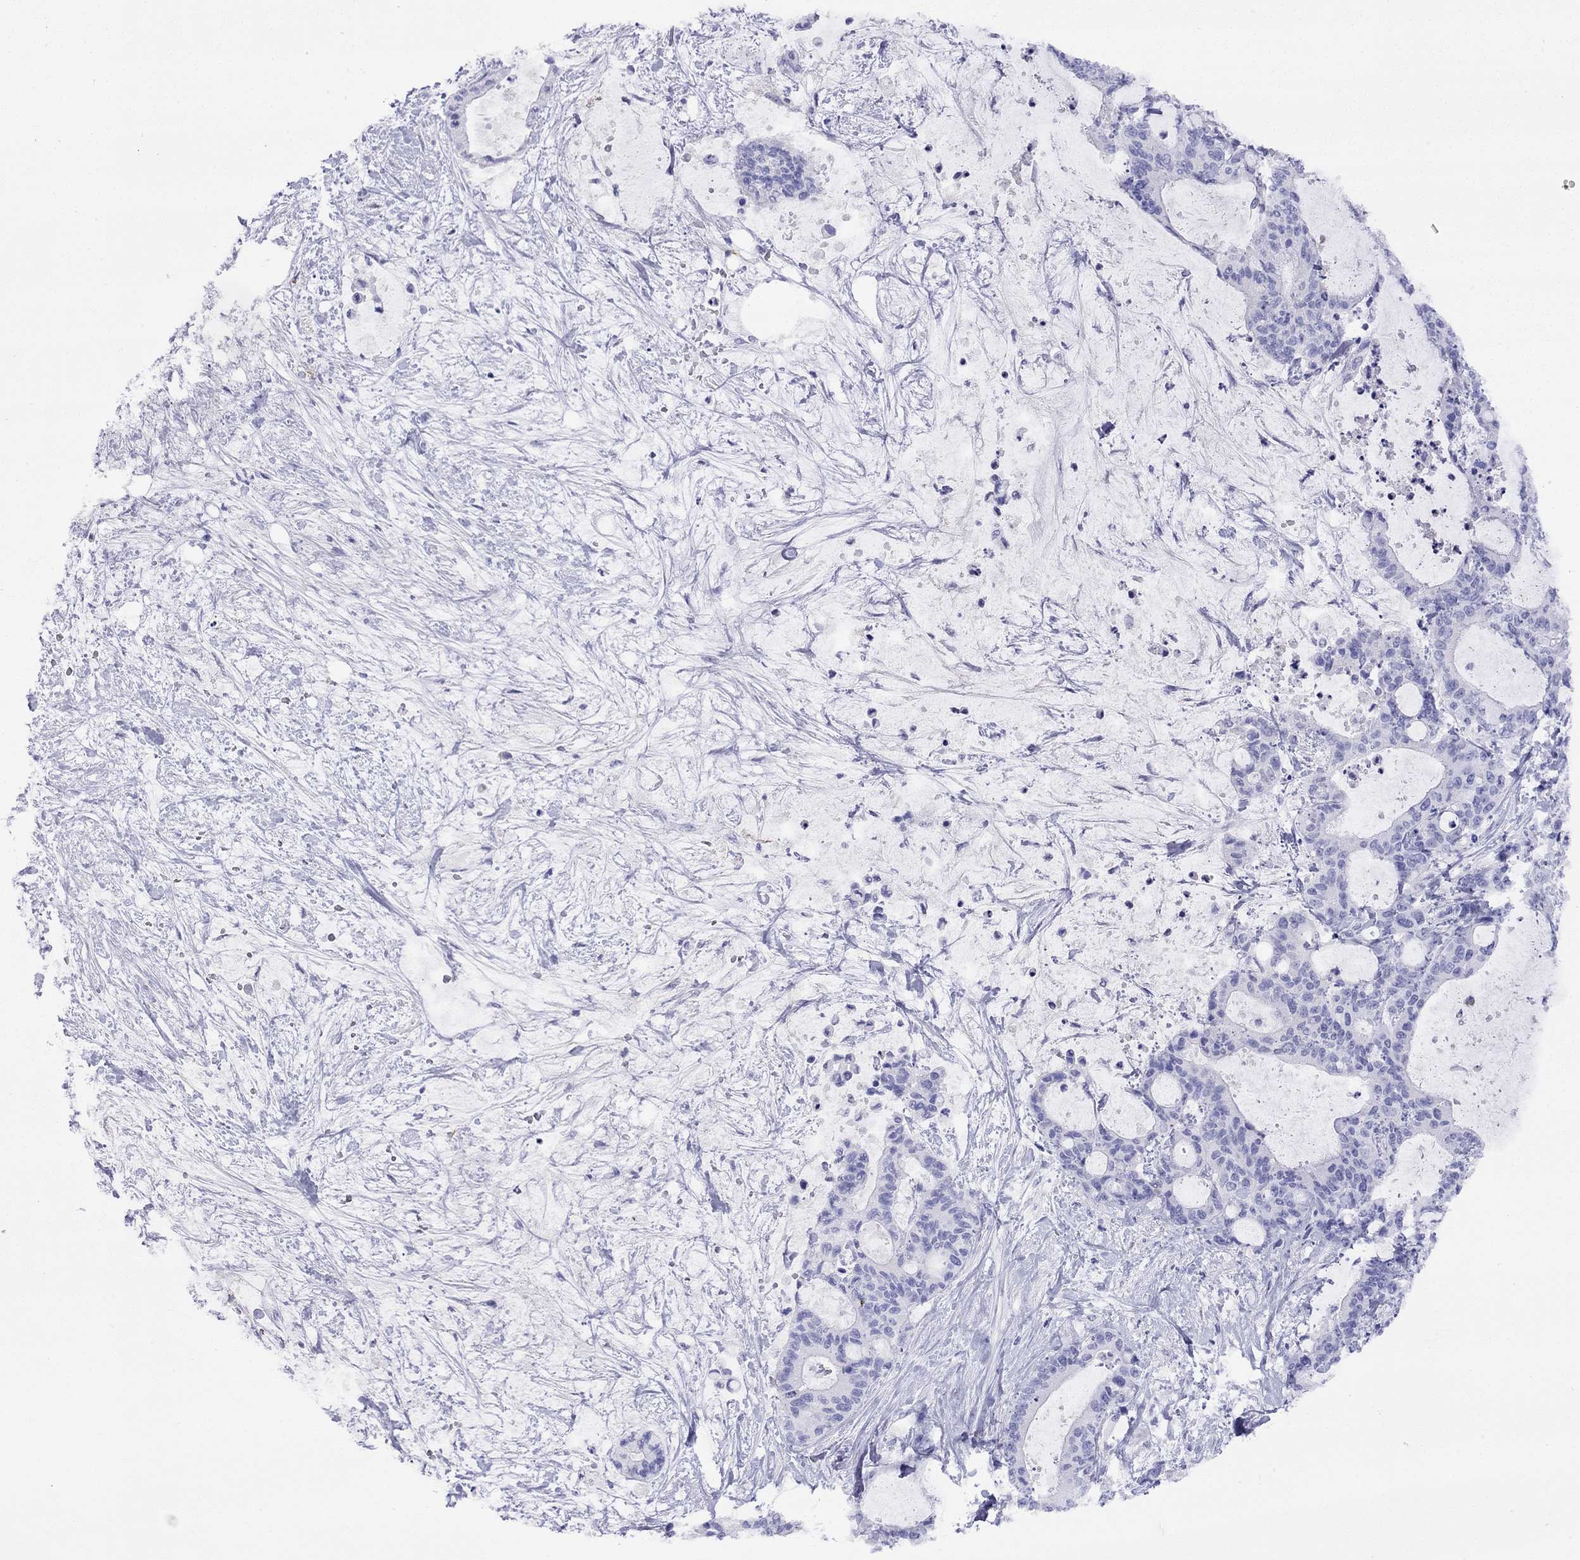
{"staining": {"intensity": "negative", "quantity": "none", "location": "none"}, "tissue": "liver cancer", "cell_type": "Tumor cells", "image_type": "cancer", "snomed": [{"axis": "morphology", "description": "Cholangiocarcinoma"}, {"axis": "topography", "description": "Liver"}], "caption": "Liver cancer (cholangiocarcinoma) was stained to show a protein in brown. There is no significant positivity in tumor cells.", "gene": "SLC30A8", "patient": {"sex": "female", "age": 73}}